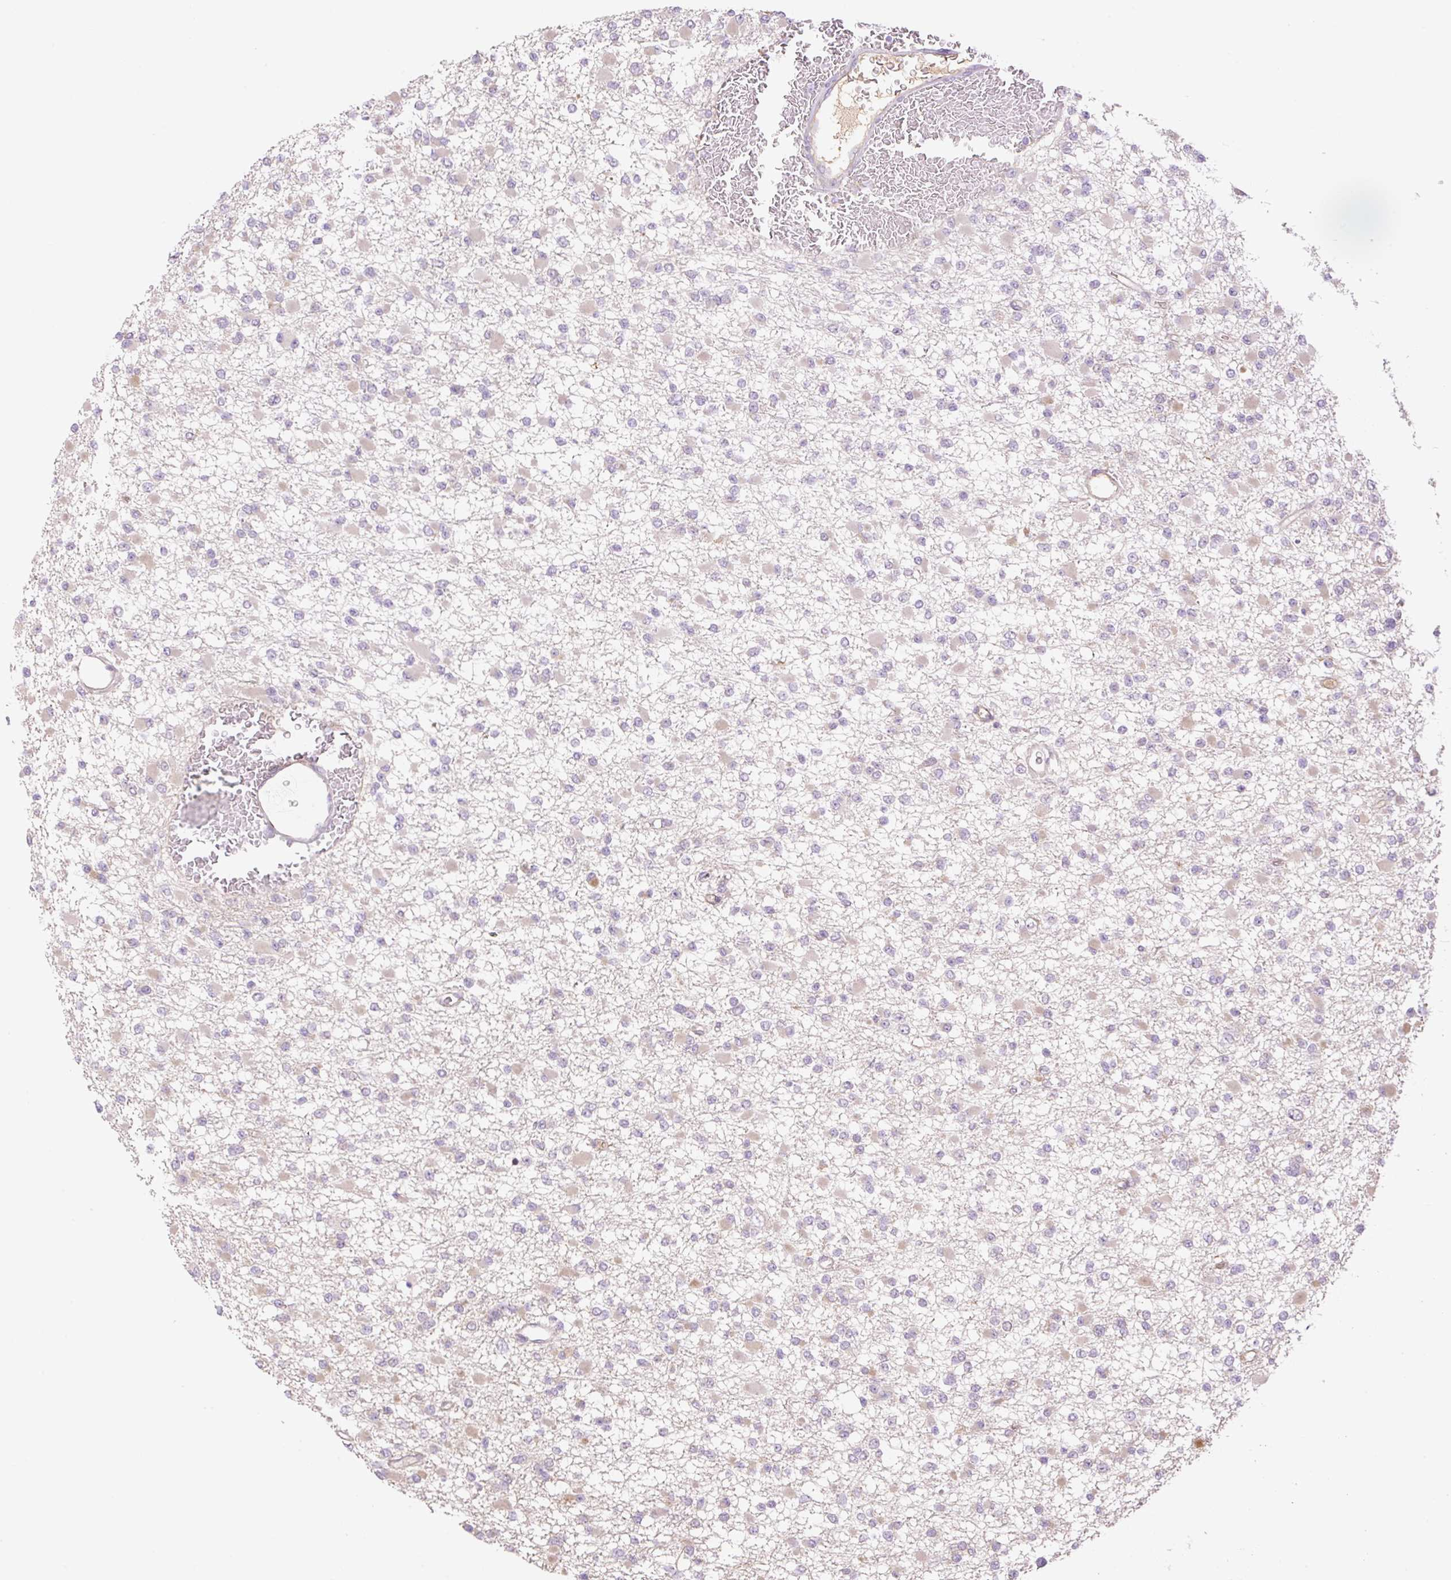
{"staining": {"intensity": "negative", "quantity": "none", "location": "none"}, "tissue": "glioma", "cell_type": "Tumor cells", "image_type": "cancer", "snomed": [{"axis": "morphology", "description": "Glioma, malignant, Low grade"}, {"axis": "topography", "description": "Brain"}], "caption": "Micrograph shows no significant protein staining in tumor cells of malignant glioma (low-grade).", "gene": "ZNF394", "patient": {"sex": "female", "age": 22}}